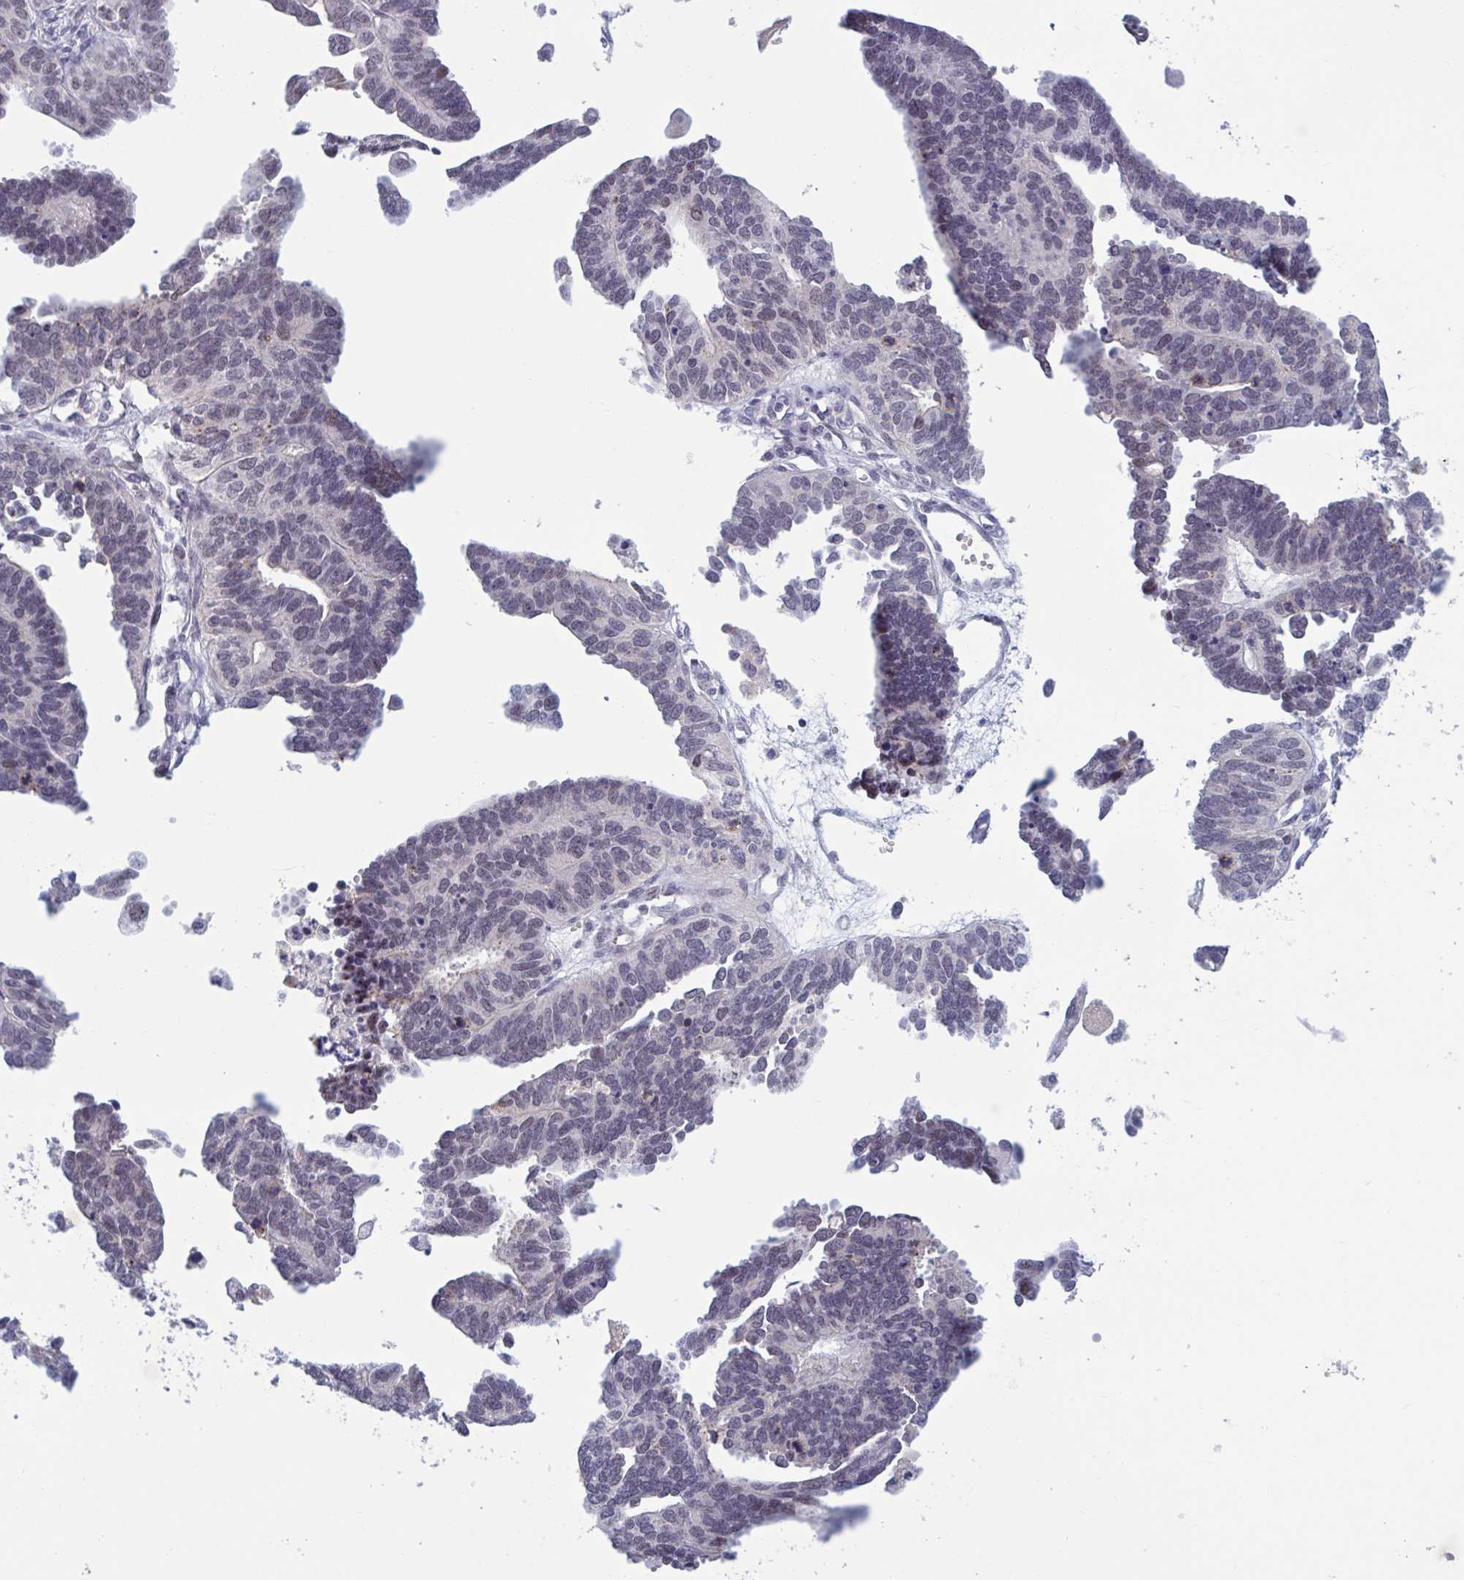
{"staining": {"intensity": "negative", "quantity": "none", "location": "none"}, "tissue": "ovarian cancer", "cell_type": "Tumor cells", "image_type": "cancer", "snomed": [{"axis": "morphology", "description": "Cystadenocarcinoma, serous, NOS"}, {"axis": "topography", "description": "Ovary"}], "caption": "IHC micrograph of neoplastic tissue: ovarian cancer stained with DAB displays no significant protein positivity in tumor cells.", "gene": "CNGB3", "patient": {"sex": "female", "age": 51}}